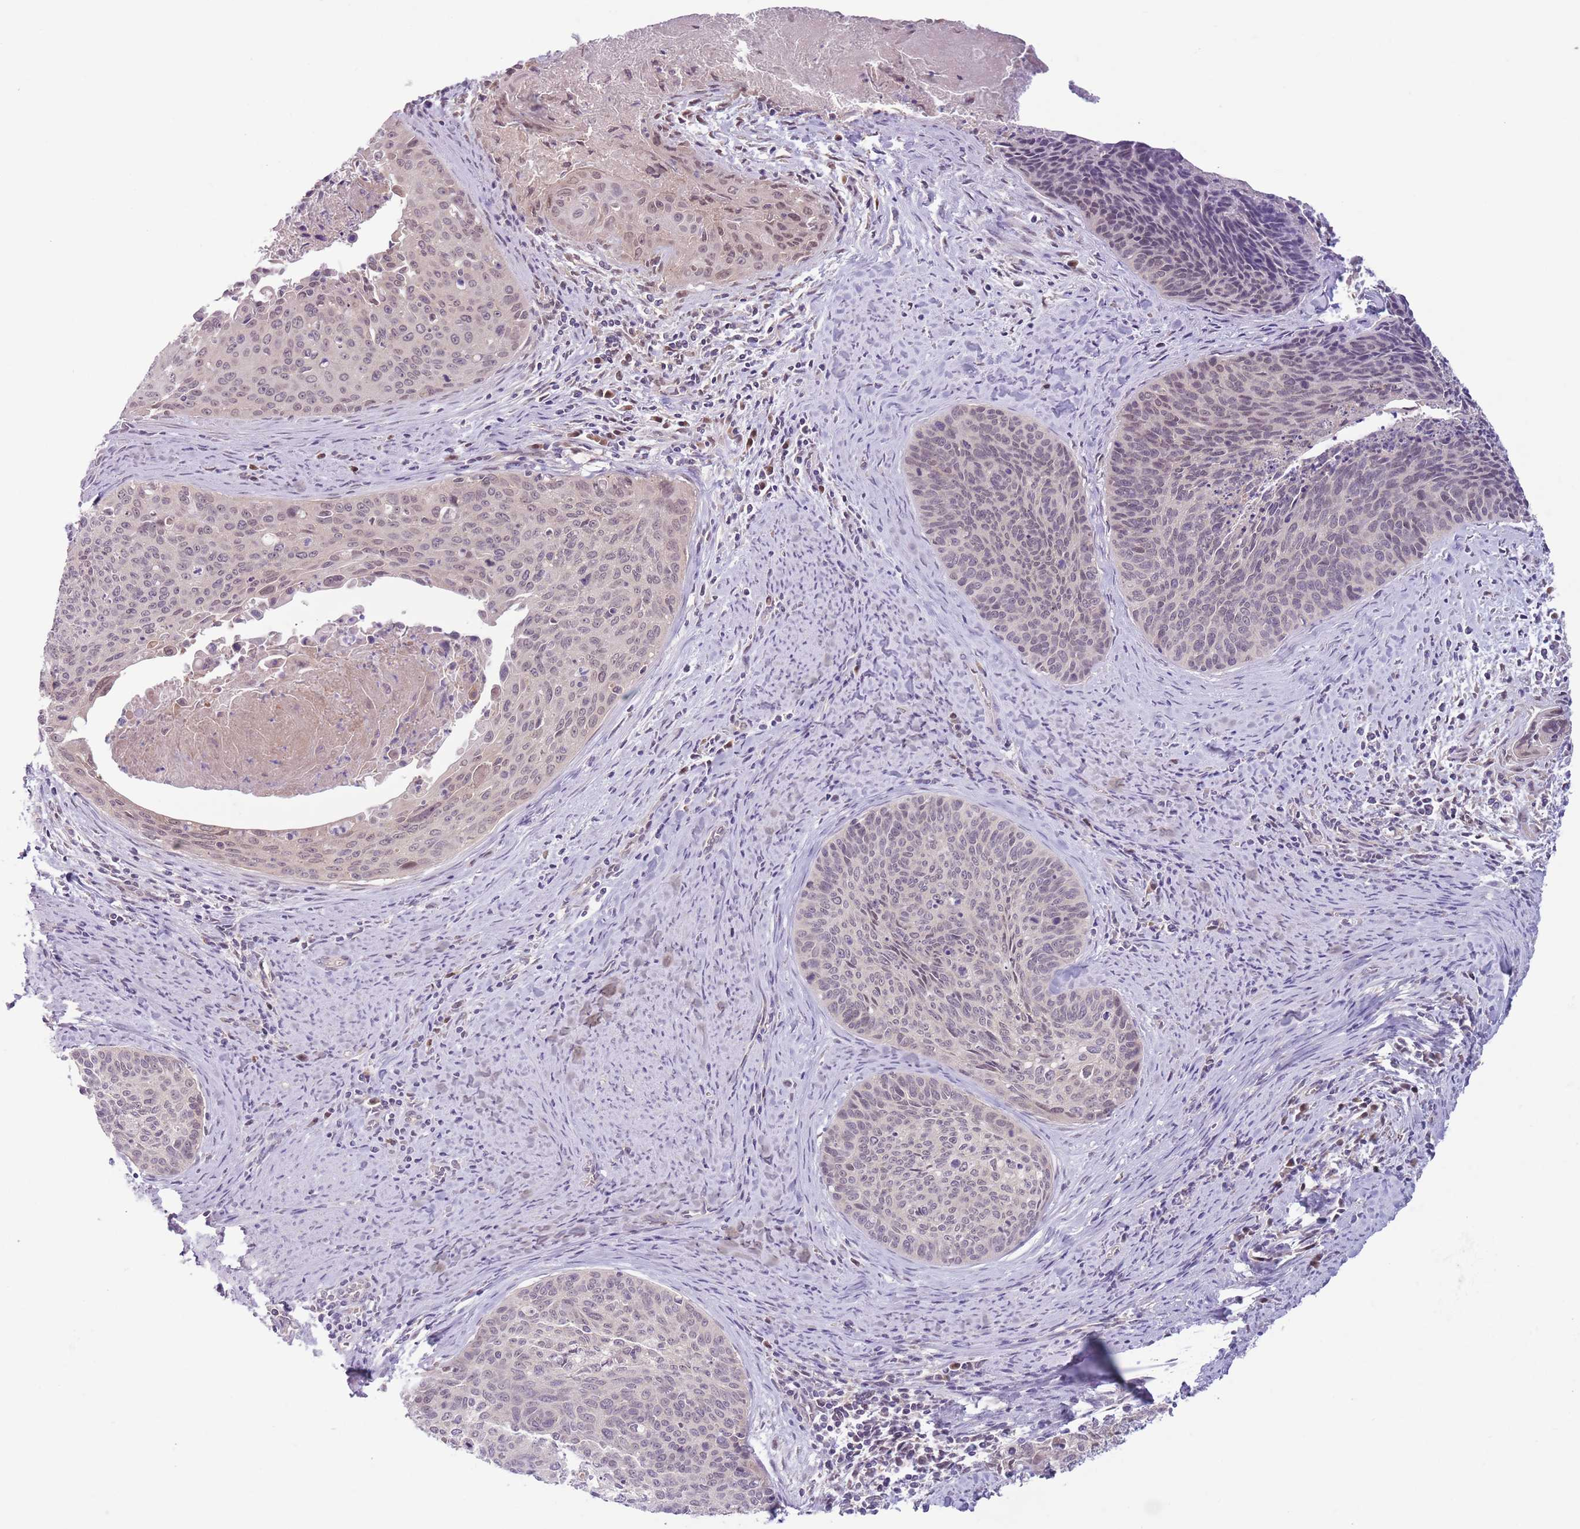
{"staining": {"intensity": "weak", "quantity": "25%-75%", "location": "nuclear"}, "tissue": "cervical cancer", "cell_type": "Tumor cells", "image_type": "cancer", "snomed": [{"axis": "morphology", "description": "Squamous cell carcinoma, NOS"}, {"axis": "topography", "description": "Cervix"}], "caption": "IHC photomicrograph of human cervical cancer (squamous cell carcinoma) stained for a protein (brown), which exhibits low levels of weak nuclear positivity in about 25%-75% of tumor cells.", "gene": "COPE", "patient": {"sex": "female", "age": 55}}